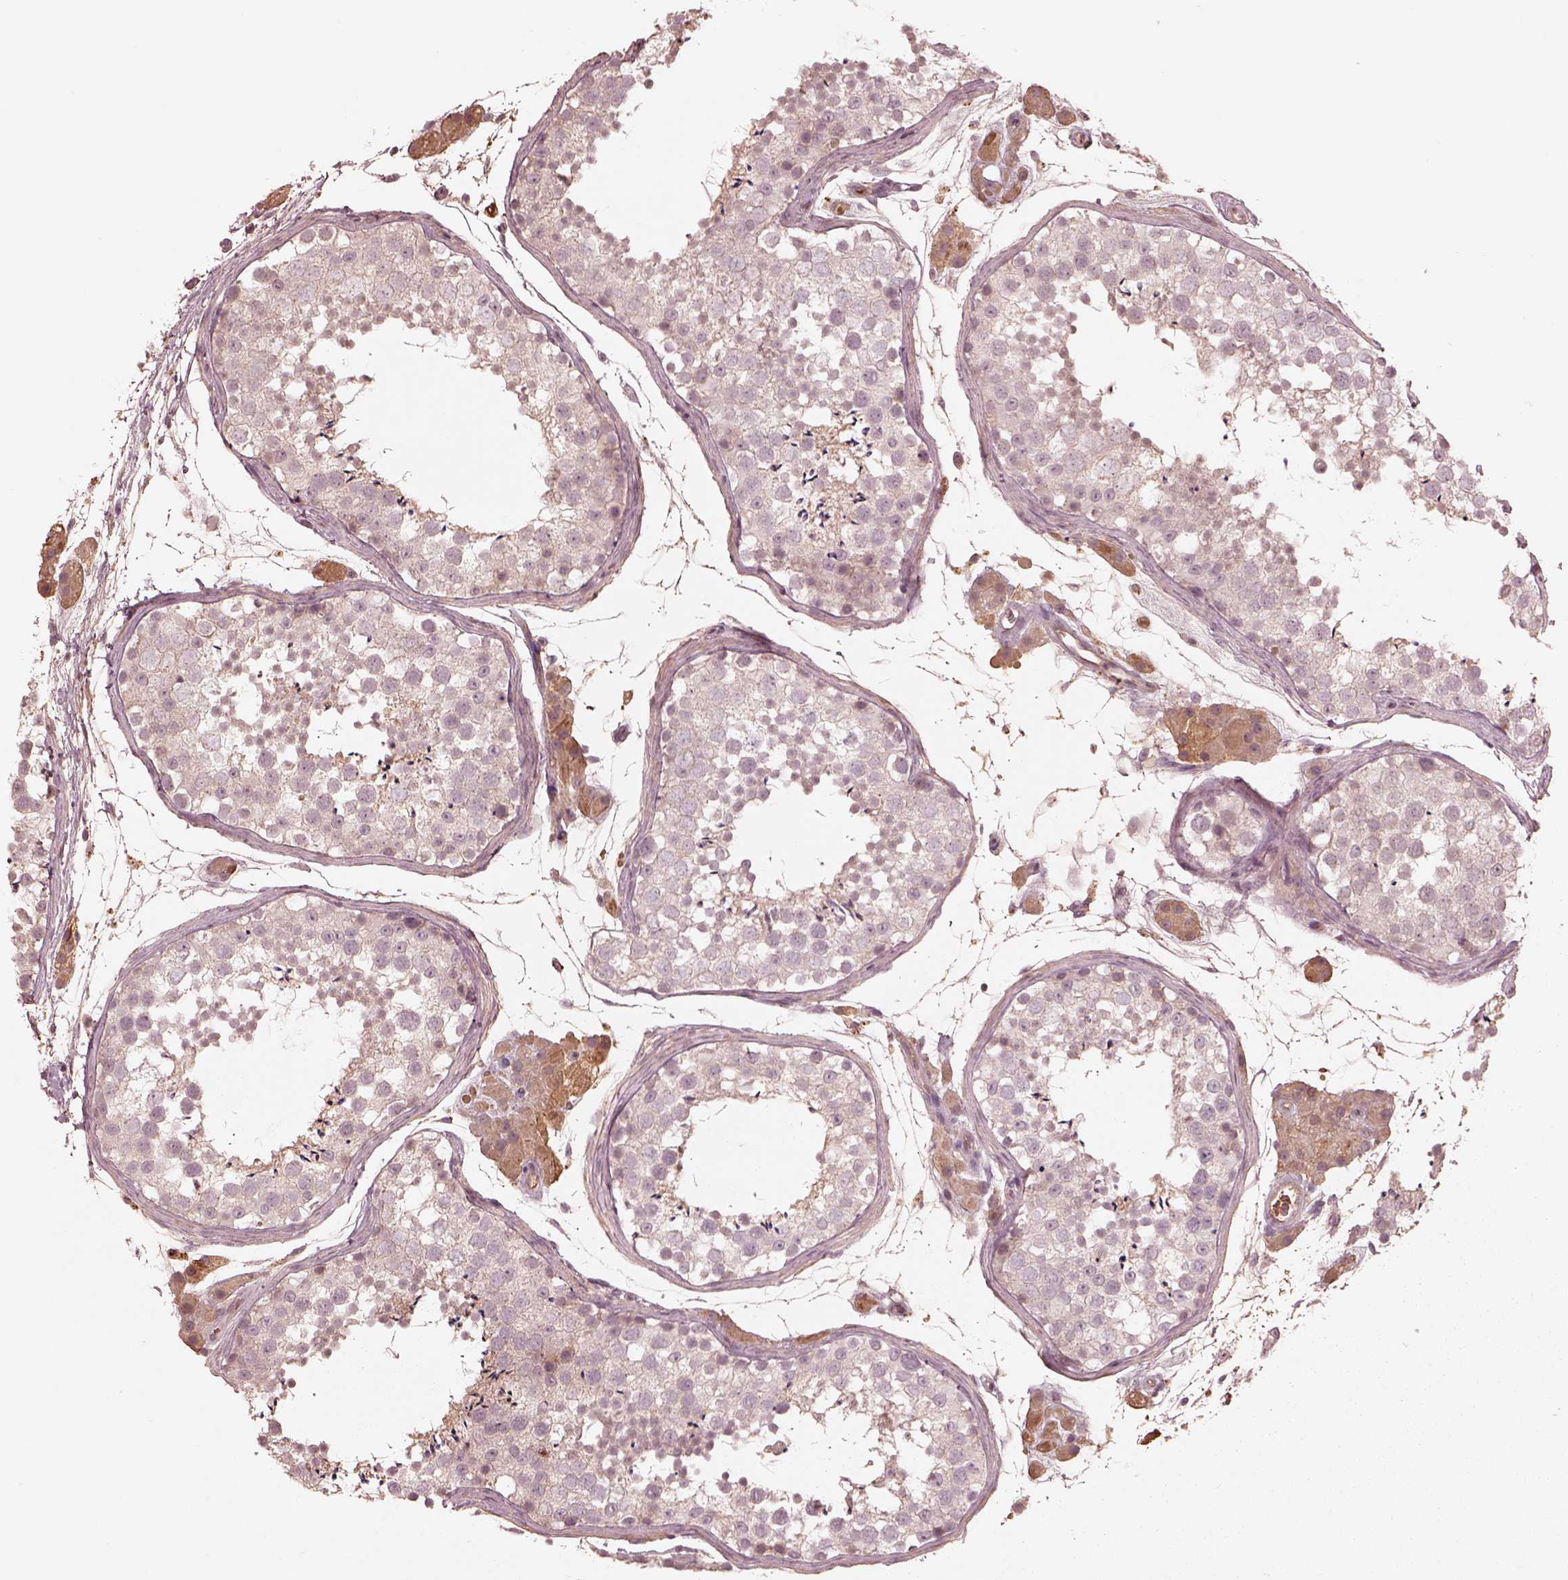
{"staining": {"intensity": "weak", "quantity": "<25%", "location": "cytoplasmic/membranous"}, "tissue": "testis", "cell_type": "Cells in seminiferous ducts", "image_type": "normal", "snomed": [{"axis": "morphology", "description": "Normal tissue, NOS"}, {"axis": "topography", "description": "Testis"}], "caption": "Immunohistochemistry histopathology image of normal testis stained for a protein (brown), which displays no positivity in cells in seminiferous ducts.", "gene": "TF", "patient": {"sex": "male", "age": 41}}